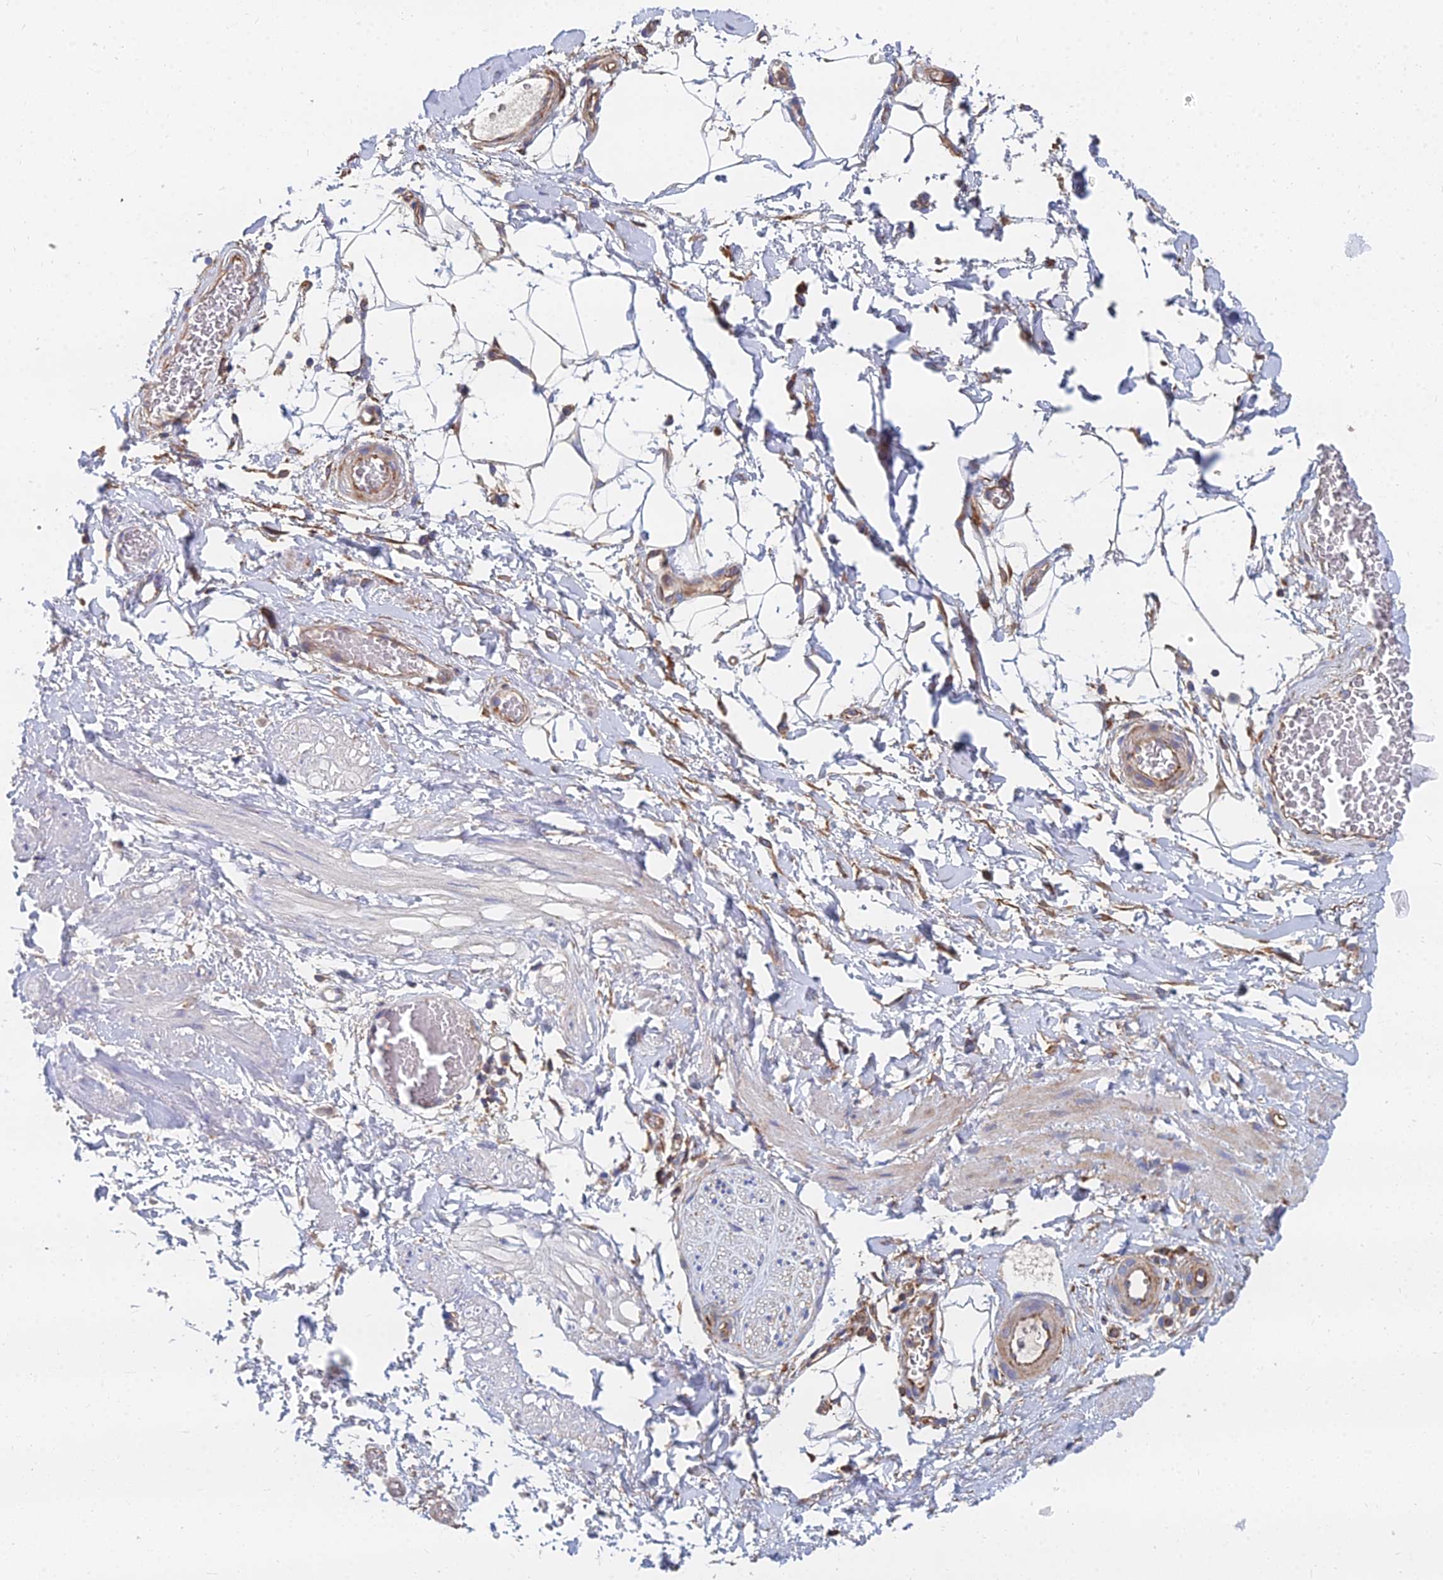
{"staining": {"intensity": "negative", "quantity": "none", "location": "none"}, "tissue": "adipose tissue", "cell_type": "Adipocytes", "image_type": "normal", "snomed": [{"axis": "morphology", "description": "Normal tissue, NOS"}, {"axis": "morphology", "description": "Adenocarcinoma, NOS"}, {"axis": "topography", "description": "Rectum"}, {"axis": "topography", "description": "Vagina"}, {"axis": "topography", "description": "Peripheral nerve tissue"}], "caption": "High magnification brightfield microscopy of normal adipose tissue stained with DAB (3,3'-diaminobenzidine) (brown) and counterstained with hematoxylin (blue): adipocytes show no significant expression. Nuclei are stained in blue.", "gene": "FFAR3", "patient": {"sex": "female", "age": 71}}